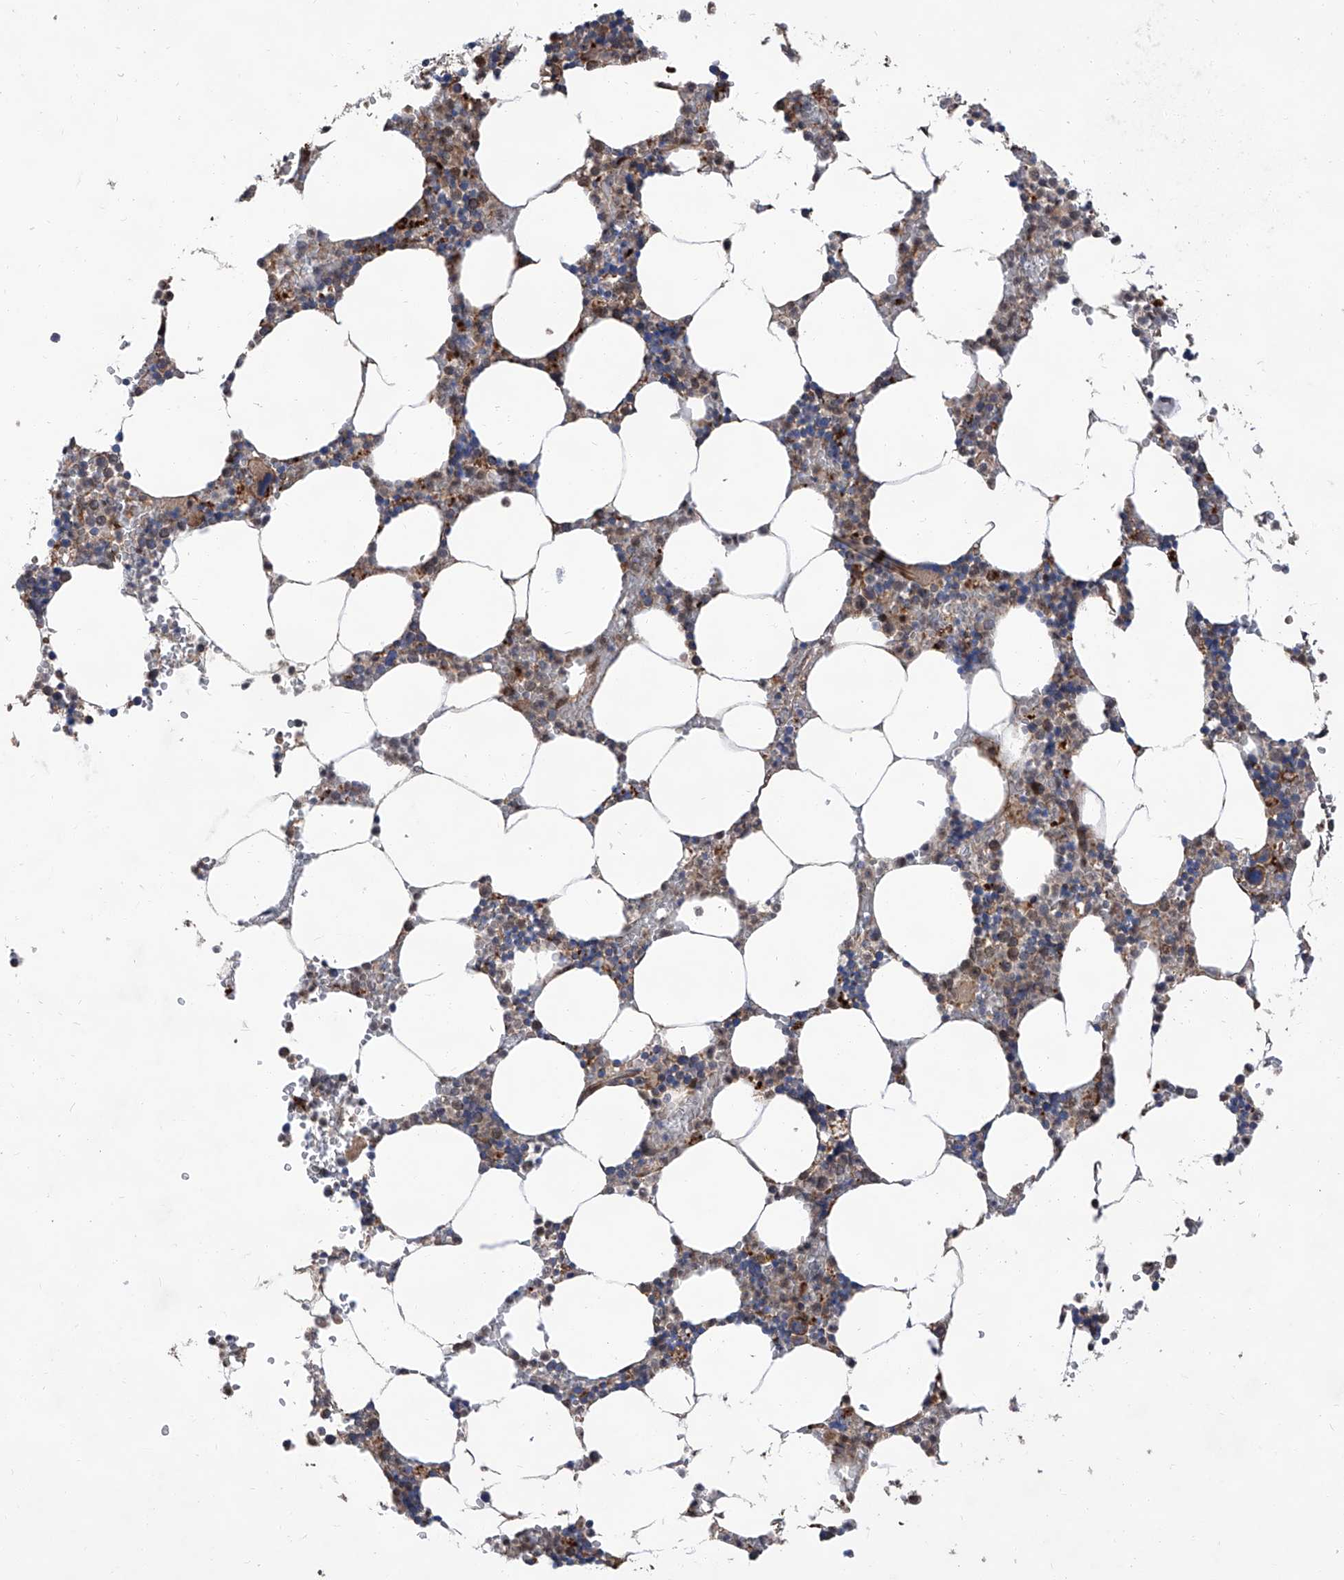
{"staining": {"intensity": "moderate", "quantity": "25%-75%", "location": "cytoplasmic/membranous,nuclear"}, "tissue": "bone marrow", "cell_type": "Hematopoietic cells", "image_type": "normal", "snomed": [{"axis": "morphology", "description": "Normal tissue, NOS"}, {"axis": "topography", "description": "Bone marrow"}], "caption": "Moderate cytoplasmic/membranous,nuclear expression for a protein is seen in about 25%-75% of hematopoietic cells of unremarkable bone marrow using immunohistochemistry (IHC).", "gene": "FARP2", "patient": {"sex": "male", "age": 70}}